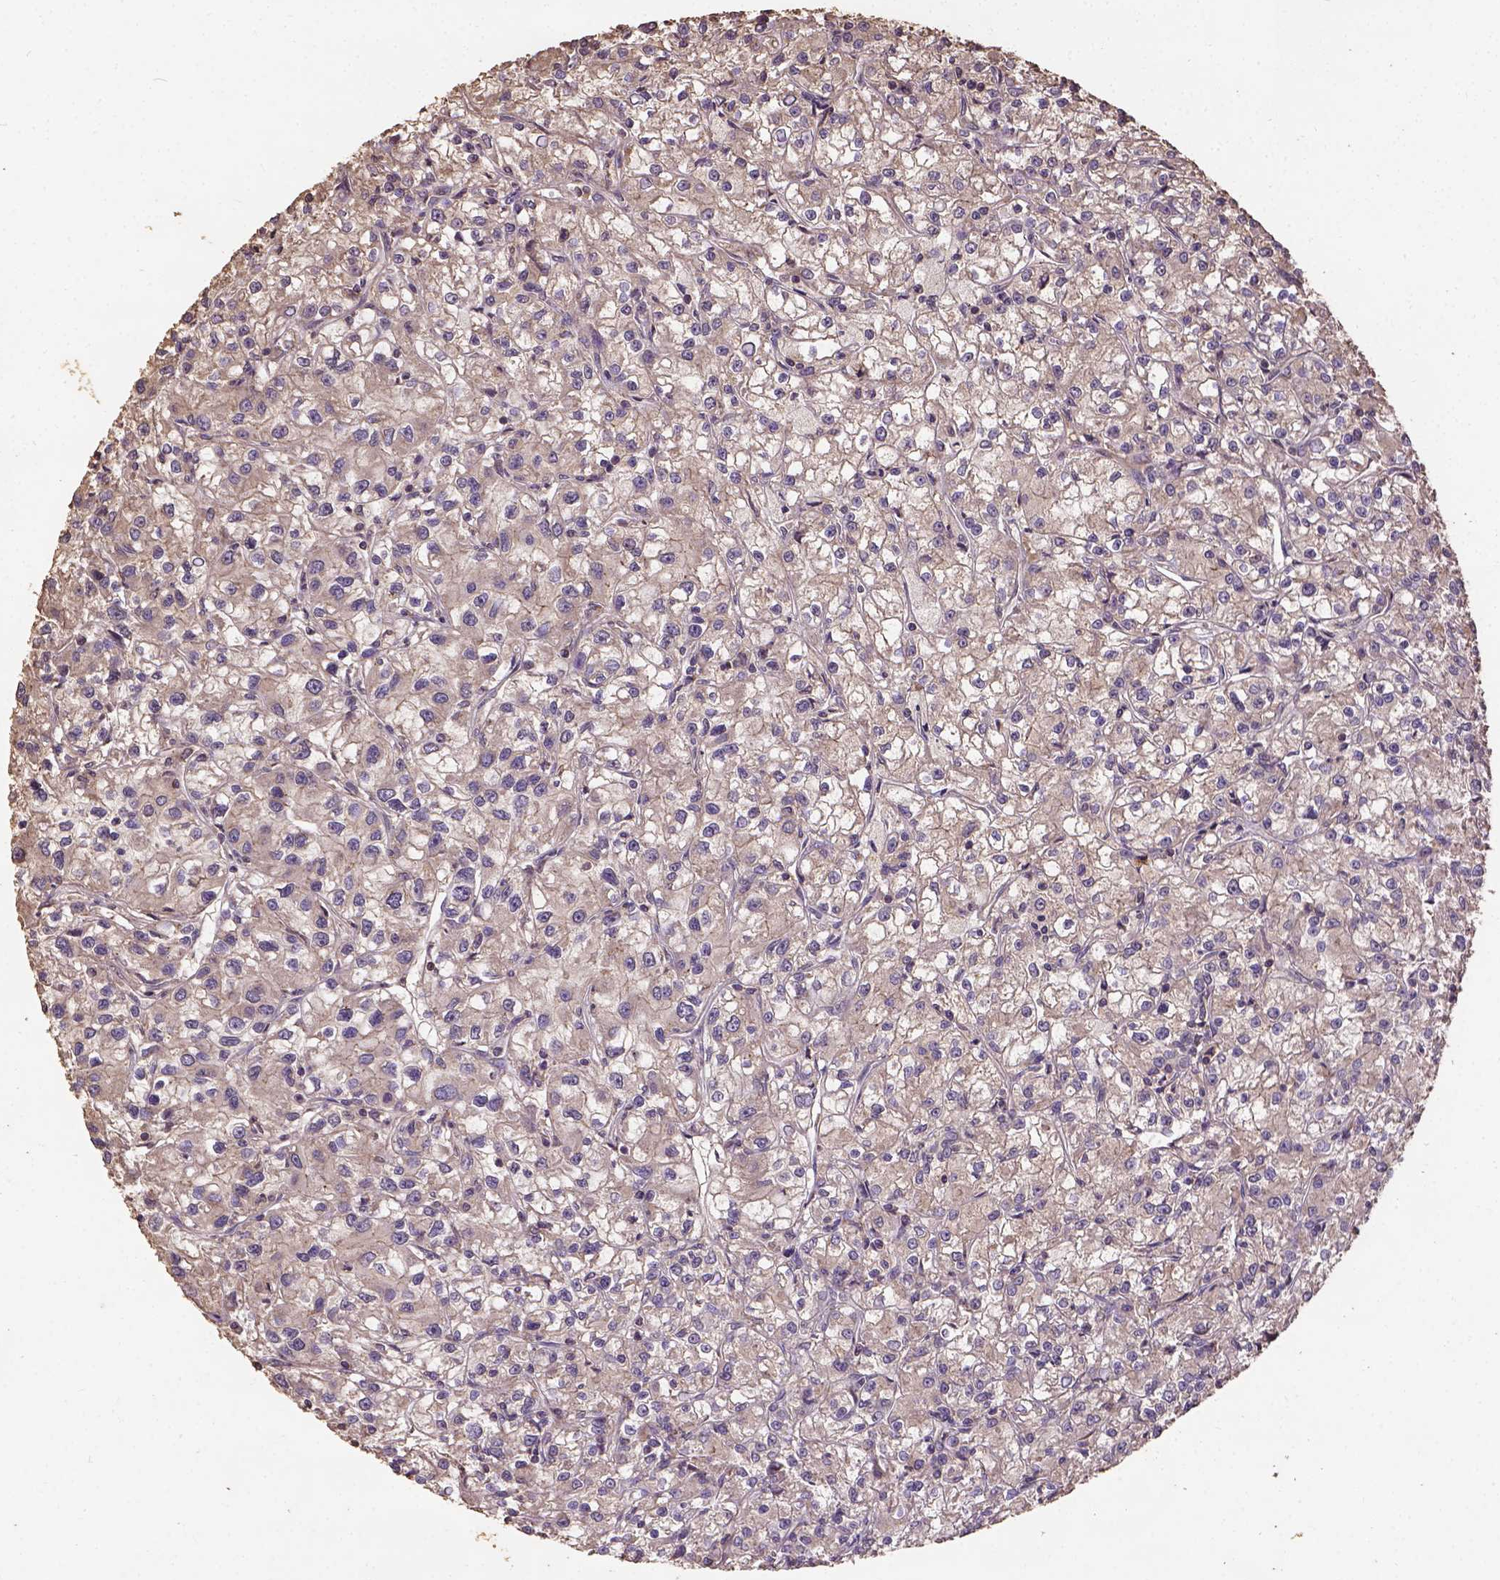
{"staining": {"intensity": "weak", "quantity": ">75%", "location": "cytoplasmic/membranous"}, "tissue": "renal cancer", "cell_type": "Tumor cells", "image_type": "cancer", "snomed": [{"axis": "morphology", "description": "Adenocarcinoma, NOS"}, {"axis": "topography", "description": "Kidney"}], "caption": "The histopathology image exhibits staining of renal adenocarcinoma, revealing weak cytoplasmic/membranous protein expression (brown color) within tumor cells.", "gene": "ATP1B3", "patient": {"sex": "female", "age": 59}}